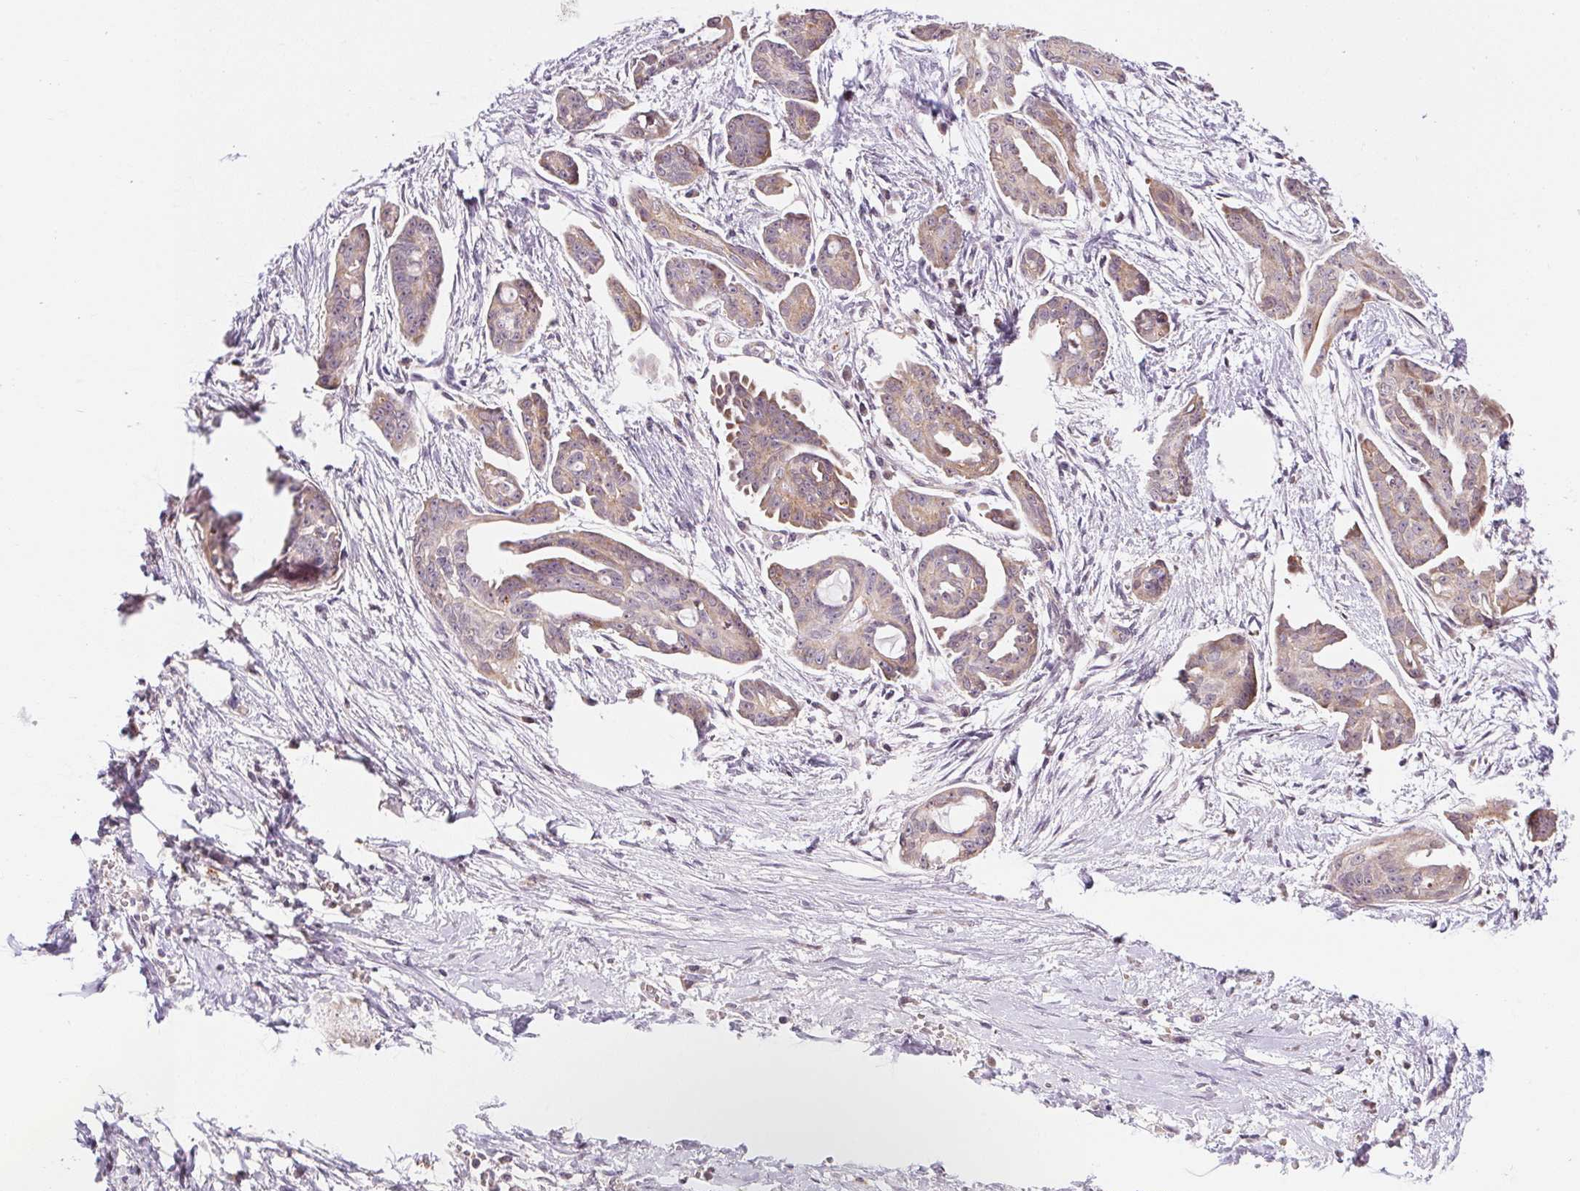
{"staining": {"intensity": "weak", "quantity": "25%-75%", "location": "cytoplasmic/membranous"}, "tissue": "ovarian cancer", "cell_type": "Tumor cells", "image_type": "cancer", "snomed": [{"axis": "morphology", "description": "Cystadenocarcinoma, serous, NOS"}, {"axis": "topography", "description": "Ovary"}], "caption": "There is low levels of weak cytoplasmic/membranous positivity in tumor cells of ovarian cancer (serous cystadenocarcinoma), as demonstrated by immunohistochemical staining (brown color).", "gene": "METTL13", "patient": {"sex": "female", "age": 71}}